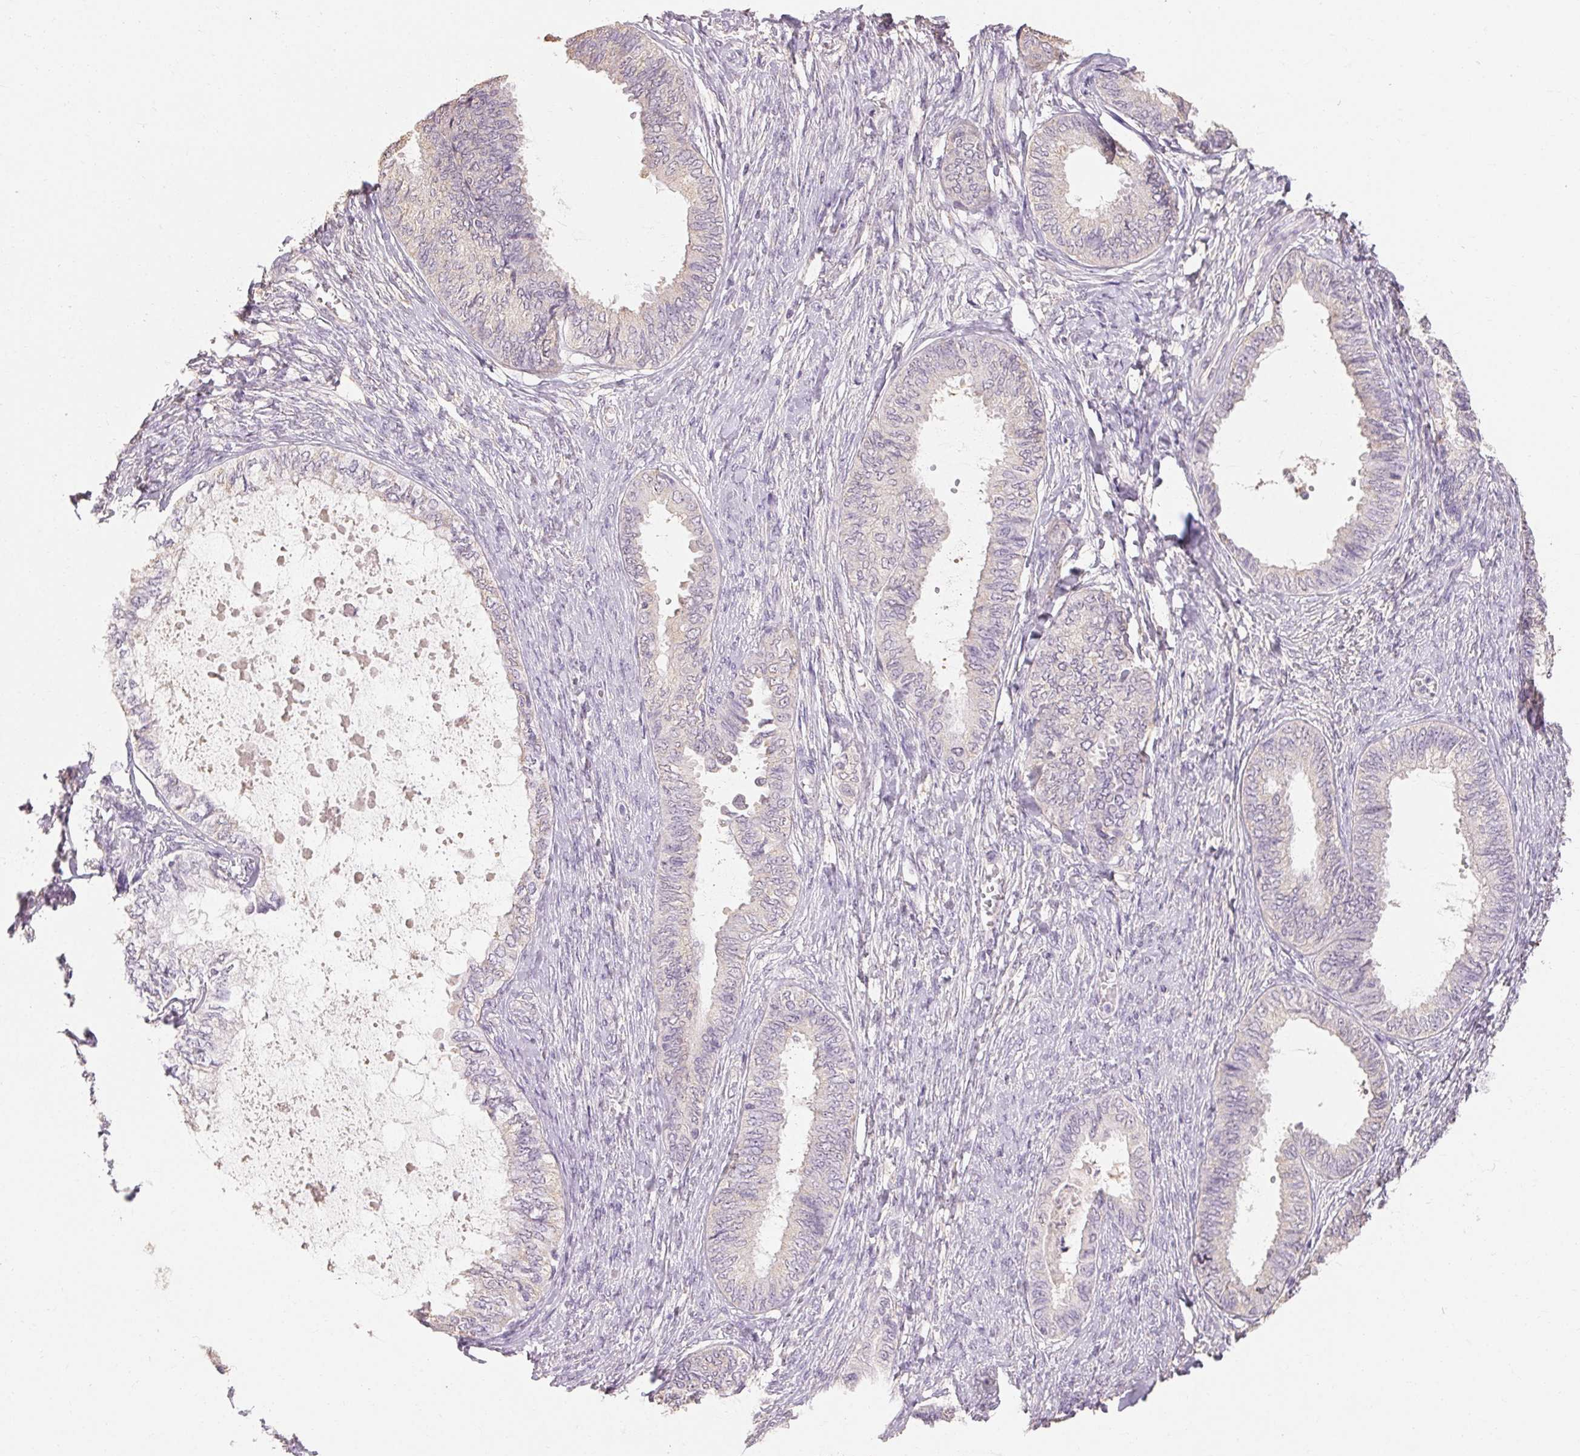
{"staining": {"intensity": "negative", "quantity": "none", "location": "none"}, "tissue": "ovarian cancer", "cell_type": "Tumor cells", "image_type": "cancer", "snomed": [{"axis": "morphology", "description": "Carcinoma, endometroid"}, {"axis": "topography", "description": "Ovary"}], "caption": "This is an immunohistochemistry photomicrograph of human ovarian cancer (endometroid carcinoma). There is no staining in tumor cells.", "gene": "MAP7D2", "patient": {"sex": "female", "age": 70}}